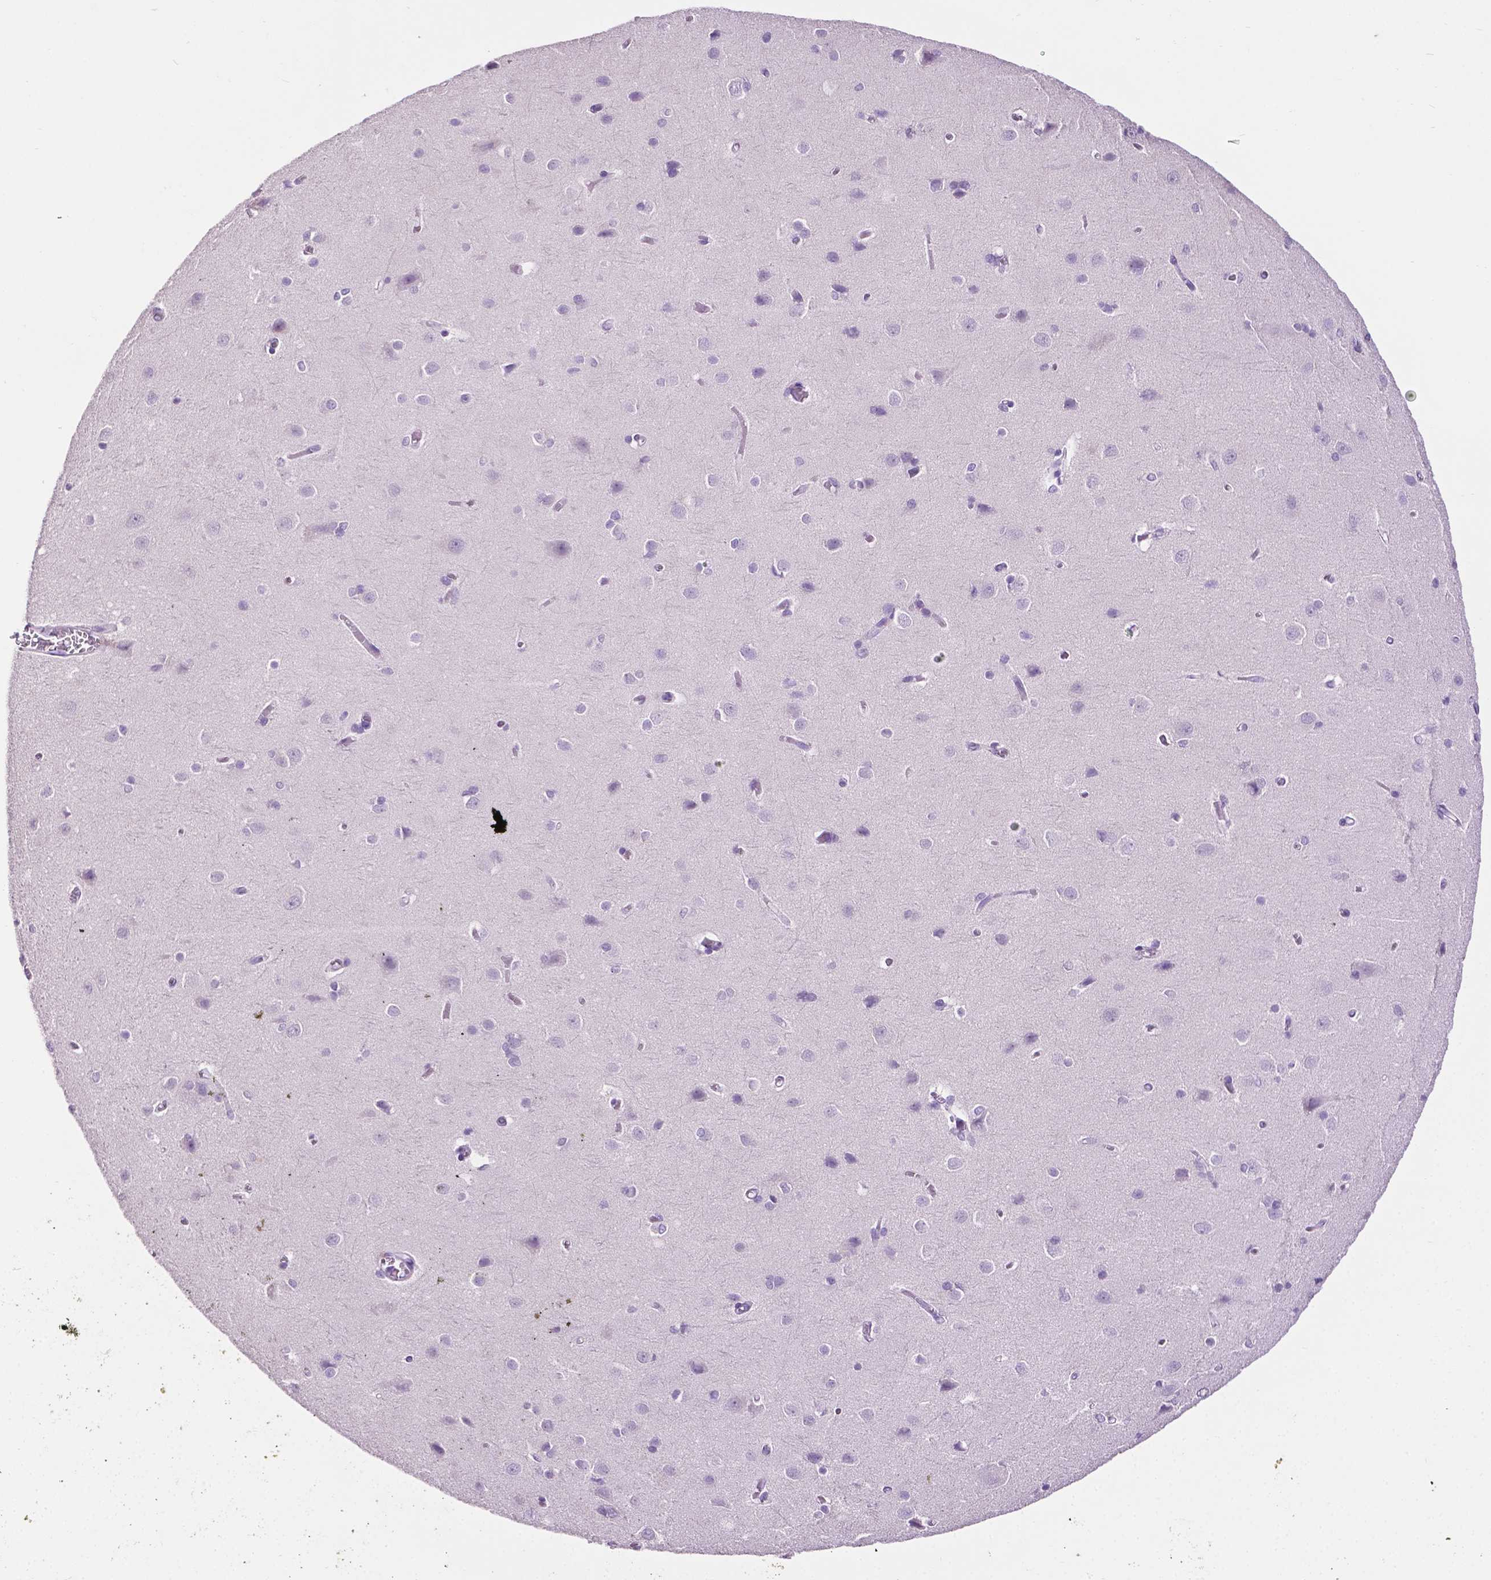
{"staining": {"intensity": "negative", "quantity": "none", "location": "none"}, "tissue": "cerebral cortex", "cell_type": "Endothelial cells", "image_type": "normal", "snomed": [{"axis": "morphology", "description": "Normal tissue, NOS"}, {"axis": "topography", "description": "Cerebral cortex"}], "caption": "An image of human cerebral cortex is negative for staining in endothelial cells. (Immunohistochemistry (ihc), brightfield microscopy, high magnification).", "gene": "TACSTD2", "patient": {"sex": "male", "age": 37}}